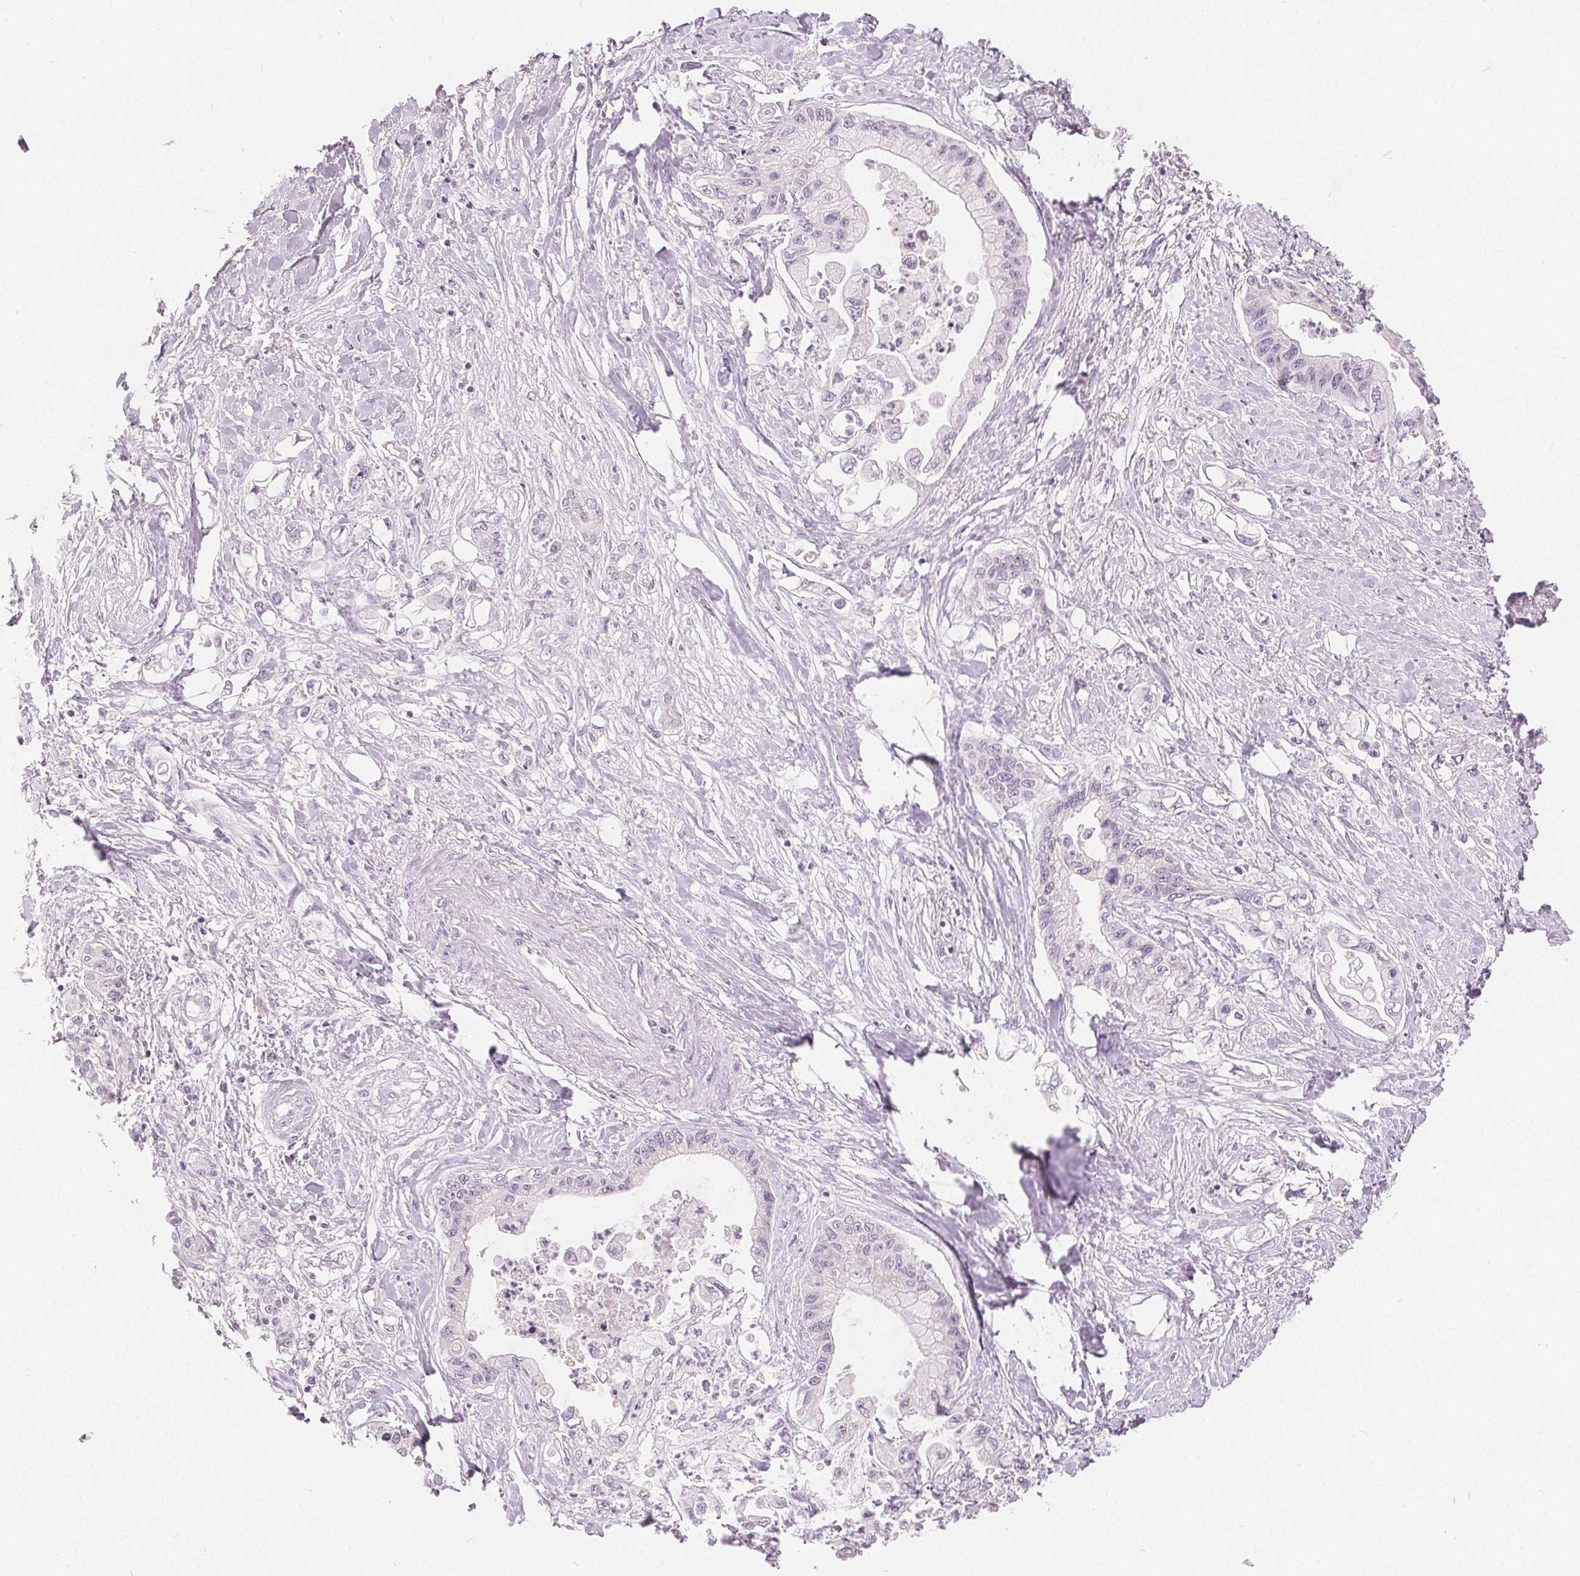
{"staining": {"intensity": "negative", "quantity": "none", "location": "none"}, "tissue": "pancreatic cancer", "cell_type": "Tumor cells", "image_type": "cancer", "snomed": [{"axis": "morphology", "description": "Adenocarcinoma, NOS"}, {"axis": "topography", "description": "Pancreas"}], "caption": "Tumor cells show no significant protein positivity in pancreatic cancer (adenocarcinoma).", "gene": "CA12", "patient": {"sex": "male", "age": 61}}